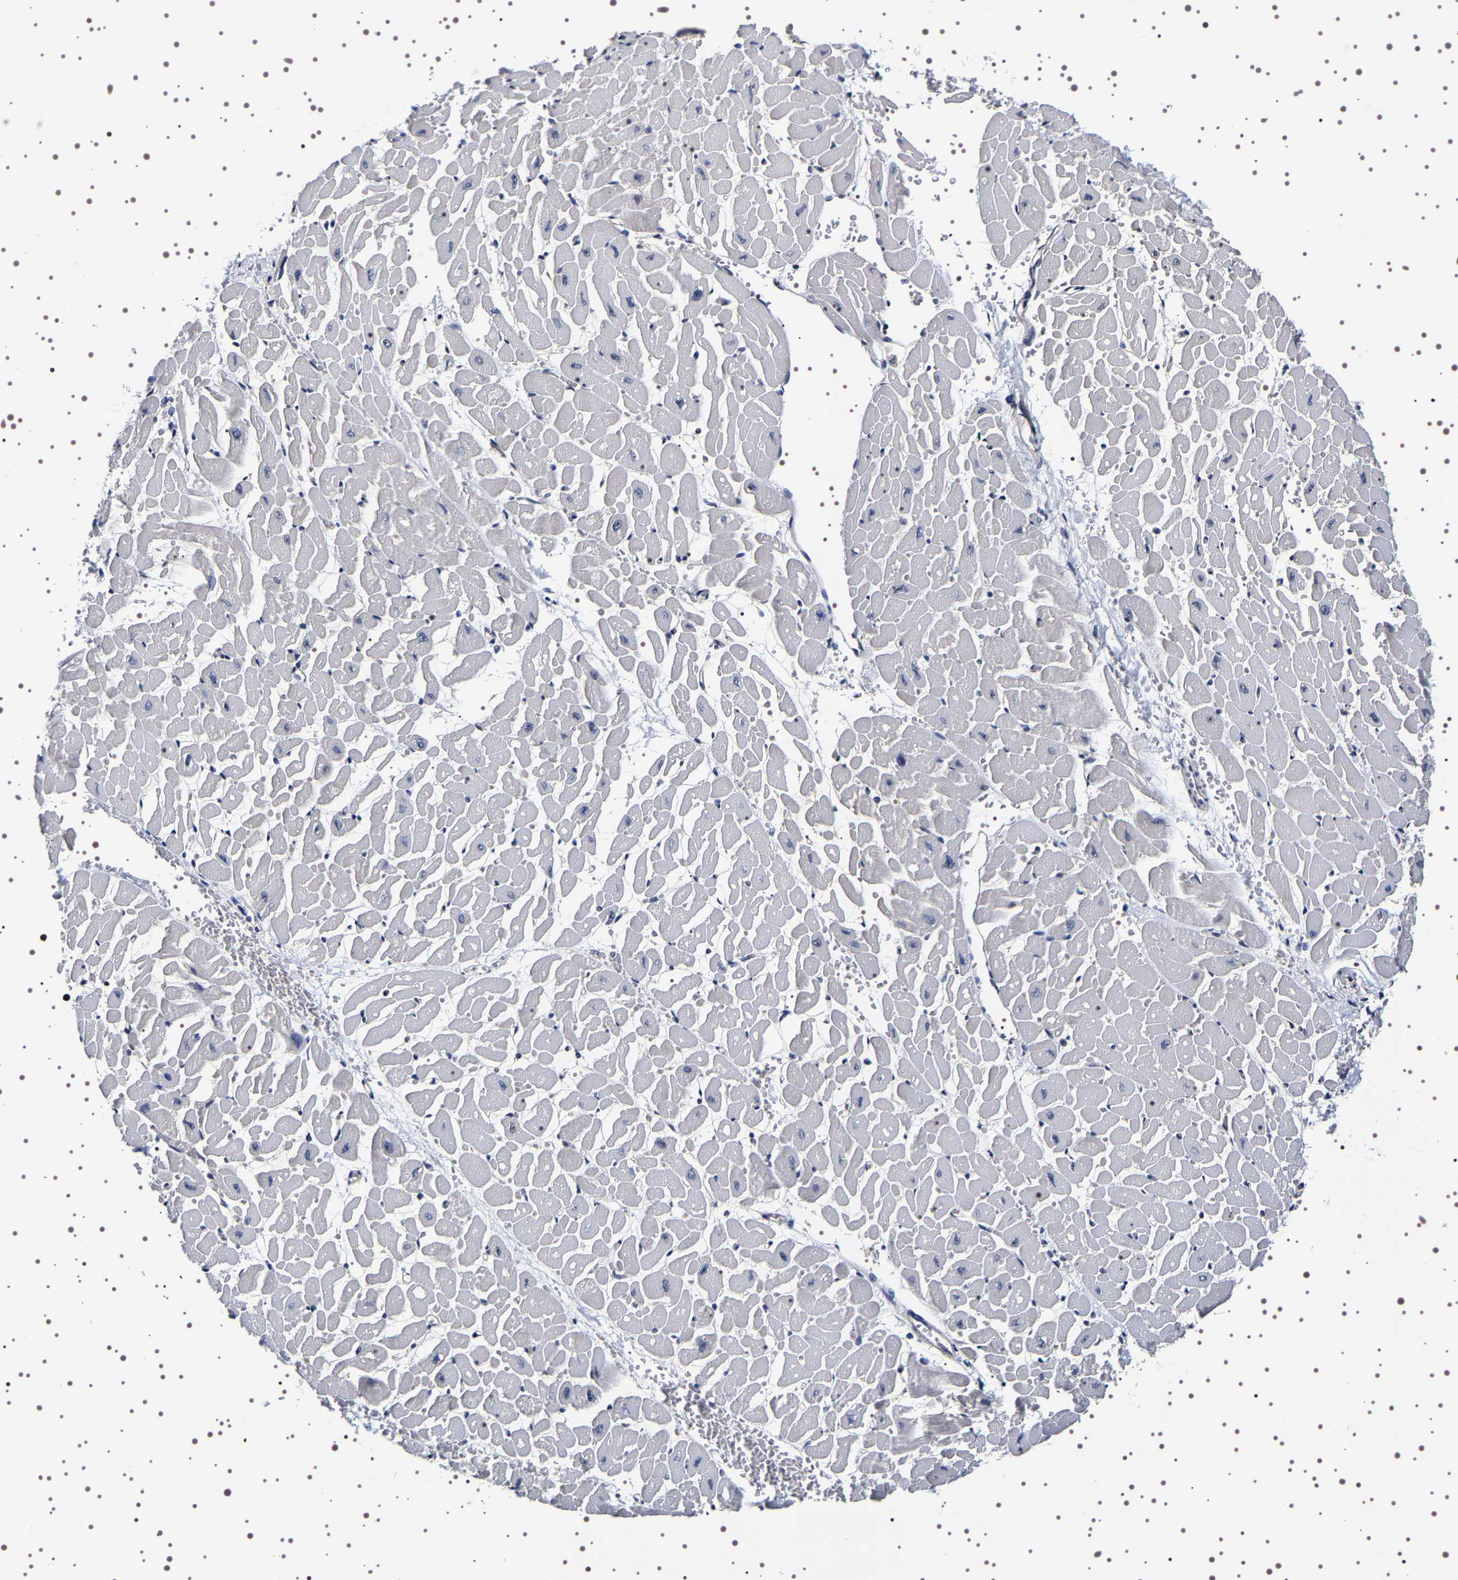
{"staining": {"intensity": "negative", "quantity": "none", "location": "none"}, "tissue": "heart muscle", "cell_type": "Cardiomyocytes", "image_type": "normal", "snomed": [{"axis": "morphology", "description": "Normal tissue, NOS"}, {"axis": "topography", "description": "Heart"}], "caption": "Immunohistochemical staining of unremarkable heart muscle demonstrates no significant expression in cardiomyocytes.", "gene": "GNL3", "patient": {"sex": "male", "age": 45}}